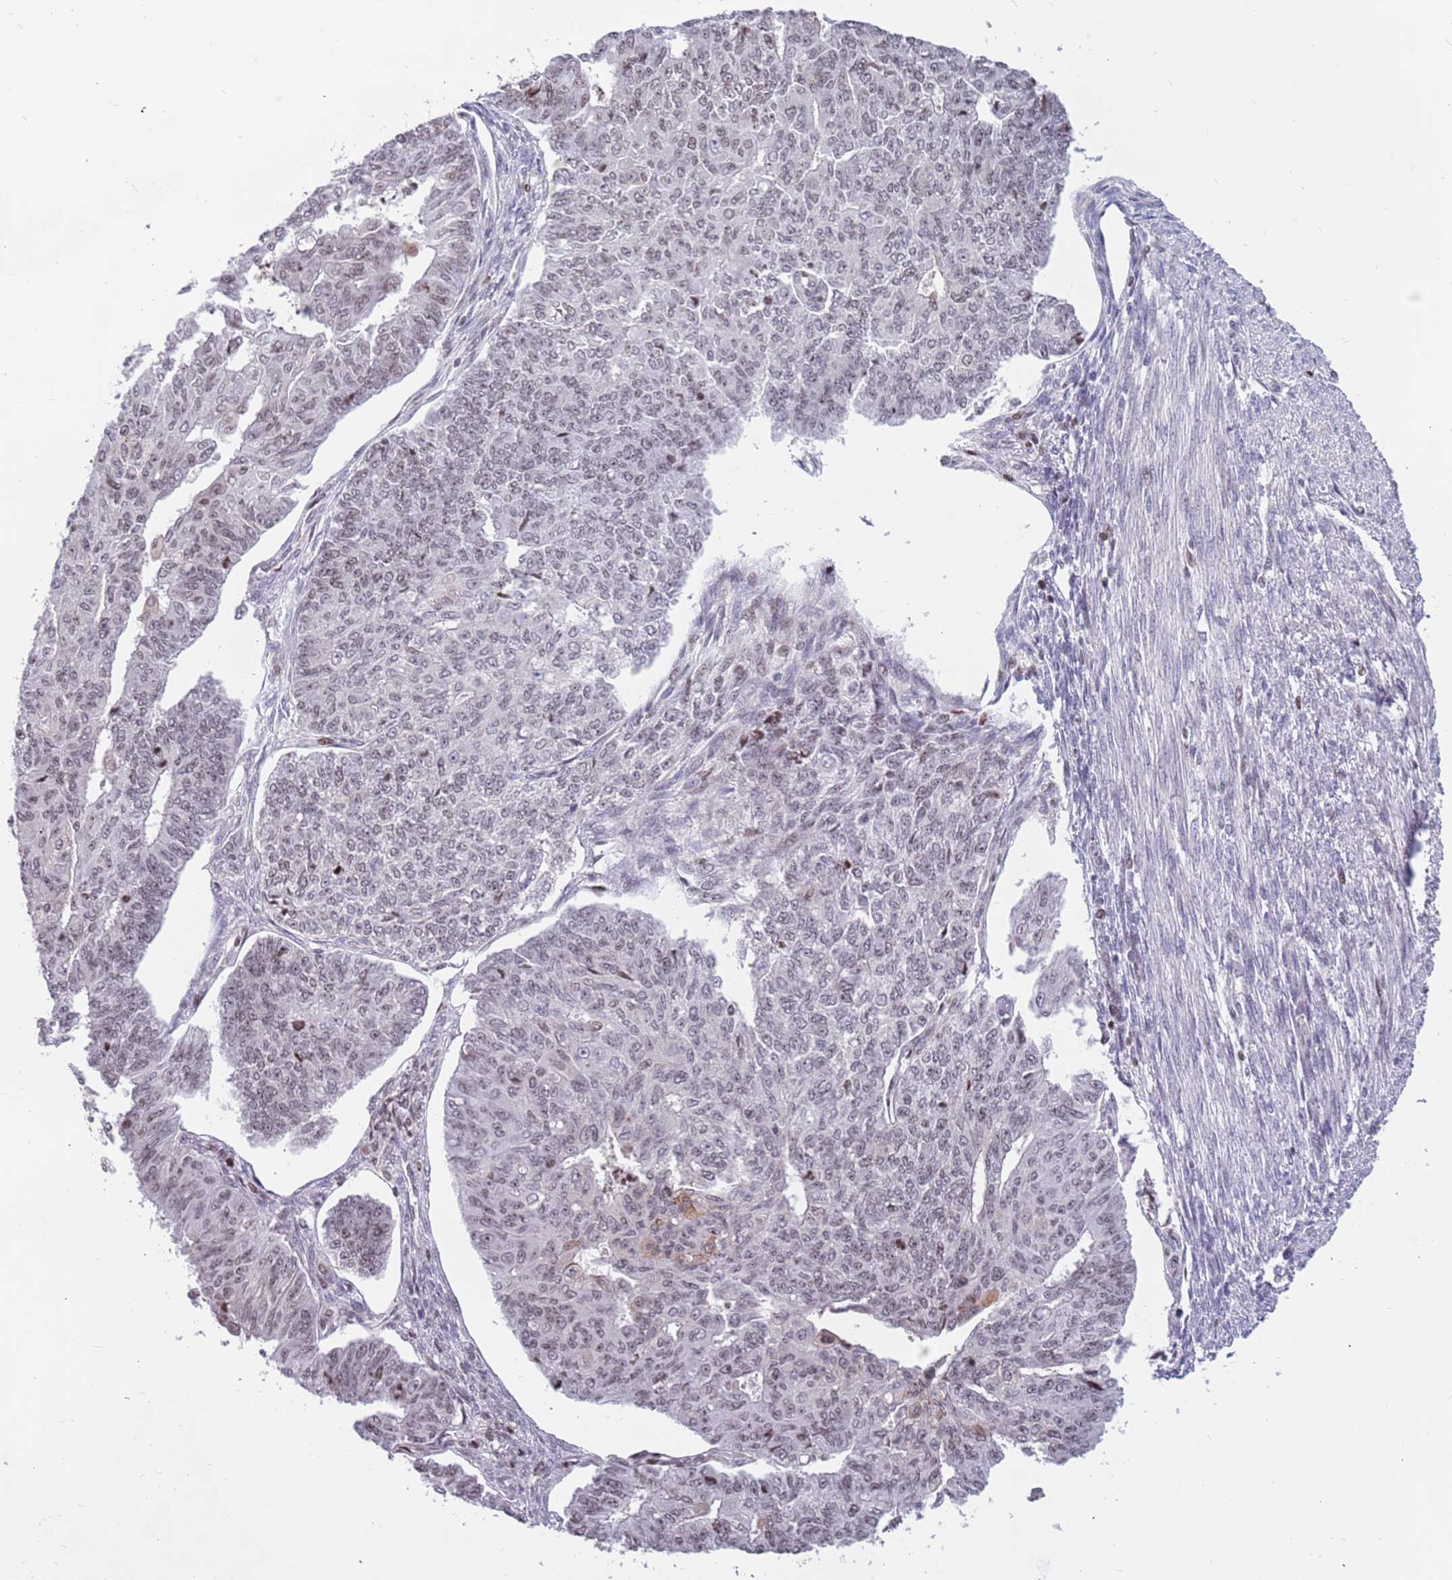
{"staining": {"intensity": "weak", "quantity": "25%-75%", "location": "nuclear"}, "tissue": "endometrial cancer", "cell_type": "Tumor cells", "image_type": "cancer", "snomed": [{"axis": "morphology", "description": "Adenocarcinoma, NOS"}, {"axis": "topography", "description": "Endometrium"}], "caption": "This photomicrograph reveals immunohistochemistry staining of human endometrial cancer, with low weak nuclear positivity in approximately 25%-75% of tumor cells.", "gene": "ARHGEF5", "patient": {"sex": "female", "age": 32}}